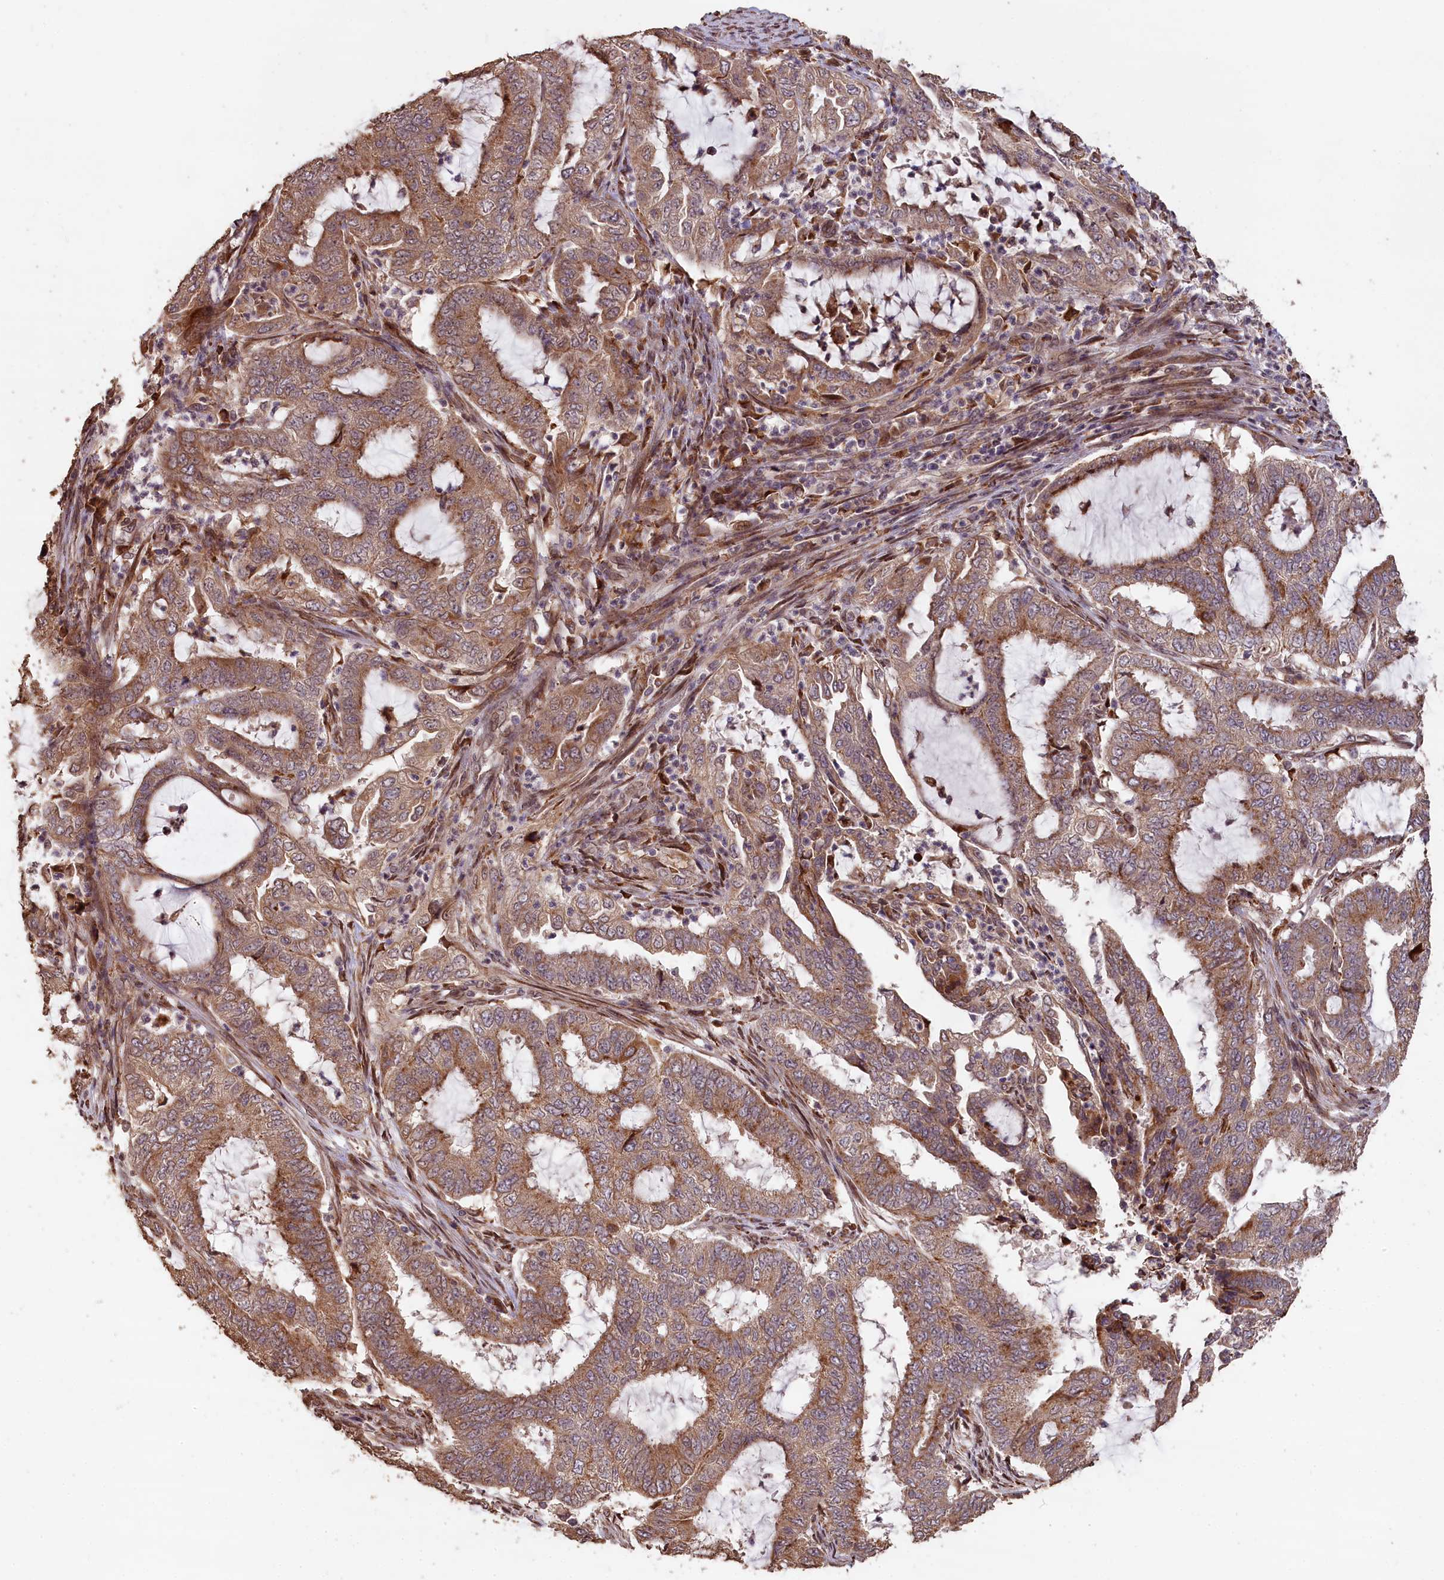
{"staining": {"intensity": "moderate", "quantity": ">75%", "location": "cytoplasmic/membranous"}, "tissue": "endometrial cancer", "cell_type": "Tumor cells", "image_type": "cancer", "snomed": [{"axis": "morphology", "description": "Adenocarcinoma, NOS"}, {"axis": "topography", "description": "Endometrium"}], "caption": "Endometrial cancer (adenocarcinoma) stained with a protein marker reveals moderate staining in tumor cells.", "gene": "SLC38A7", "patient": {"sex": "female", "age": 51}}